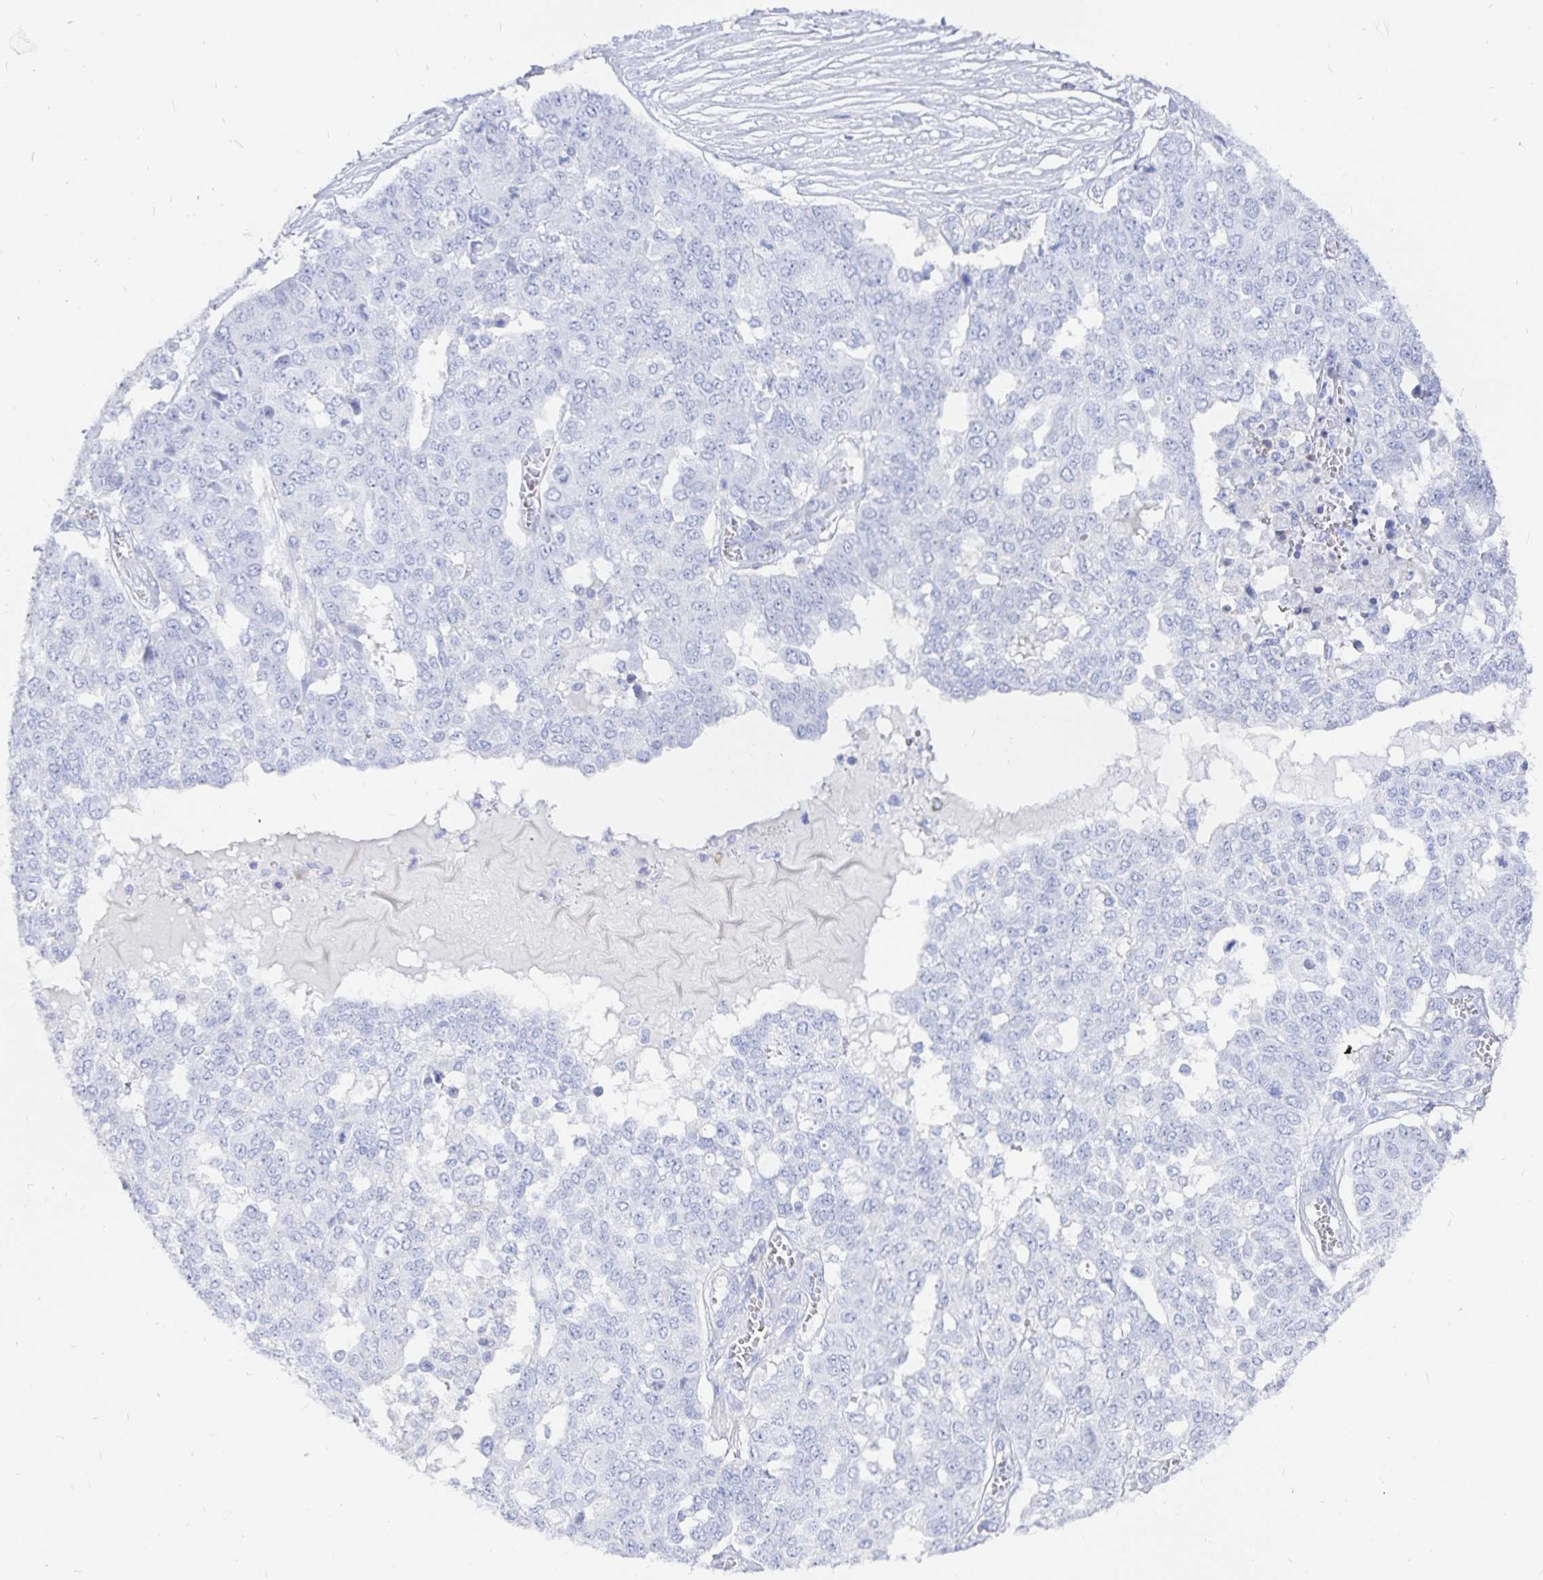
{"staining": {"intensity": "negative", "quantity": "none", "location": "none"}, "tissue": "ovarian cancer", "cell_type": "Tumor cells", "image_type": "cancer", "snomed": [{"axis": "morphology", "description": "Cystadenocarcinoma, serous, NOS"}, {"axis": "topography", "description": "Soft tissue"}, {"axis": "topography", "description": "Ovary"}], "caption": "Tumor cells are negative for protein expression in human ovarian cancer (serous cystadenocarcinoma). The staining was performed using DAB (3,3'-diaminobenzidine) to visualize the protein expression in brown, while the nuclei were stained in blue with hematoxylin (Magnification: 20x).", "gene": "INSL5", "patient": {"sex": "female", "age": 57}}